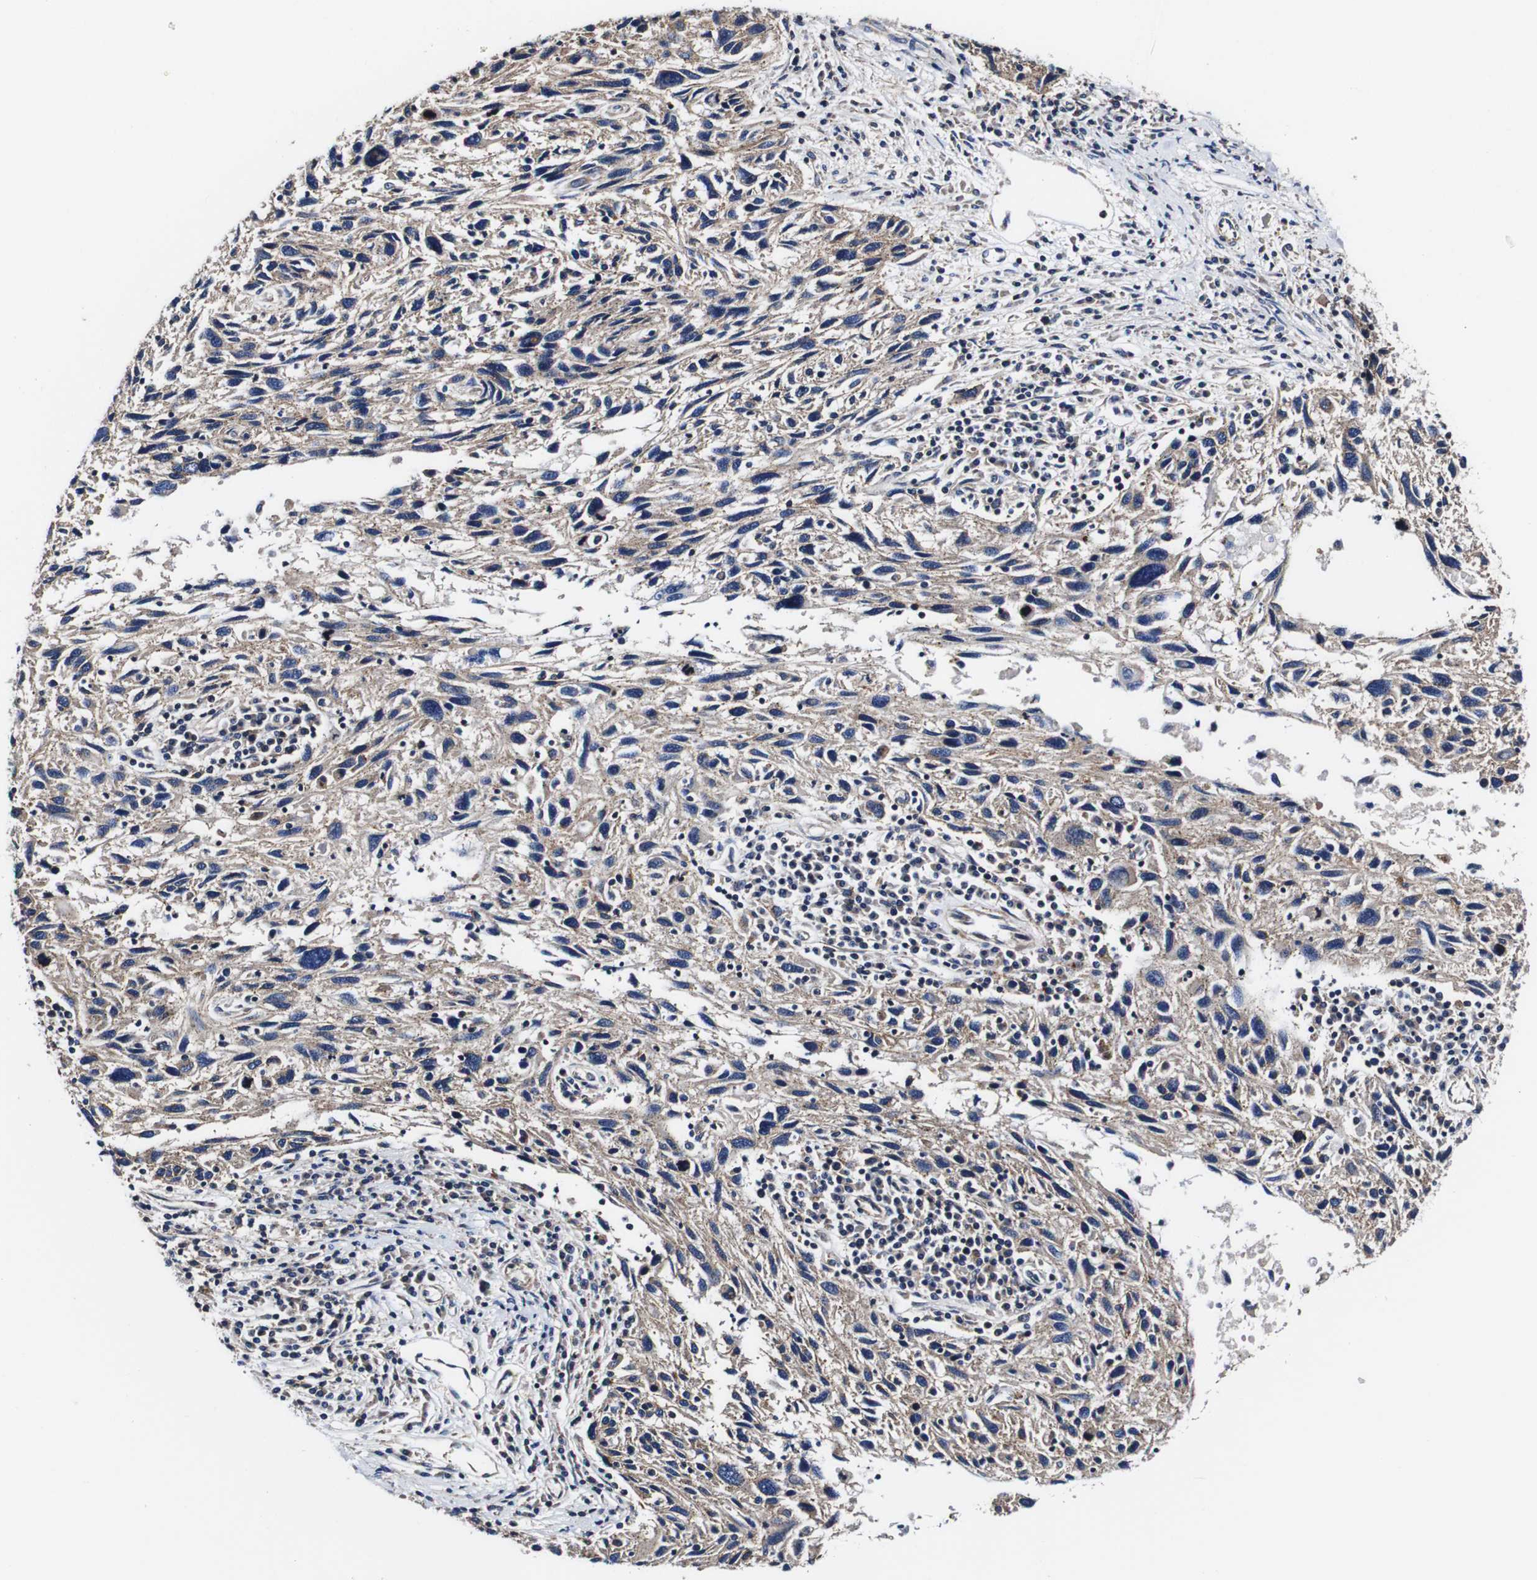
{"staining": {"intensity": "weak", "quantity": "25%-75%", "location": "cytoplasmic/membranous"}, "tissue": "melanoma", "cell_type": "Tumor cells", "image_type": "cancer", "snomed": [{"axis": "morphology", "description": "Malignant melanoma, NOS"}, {"axis": "topography", "description": "Skin"}], "caption": "This image demonstrates IHC staining of human malignant melanoma, with low weak cytoplasmic/membranous staining in about 25%-75% of tumor cells.", "gene": "PDCD6IP", "patient": {"sex": "male", "age": 53}}